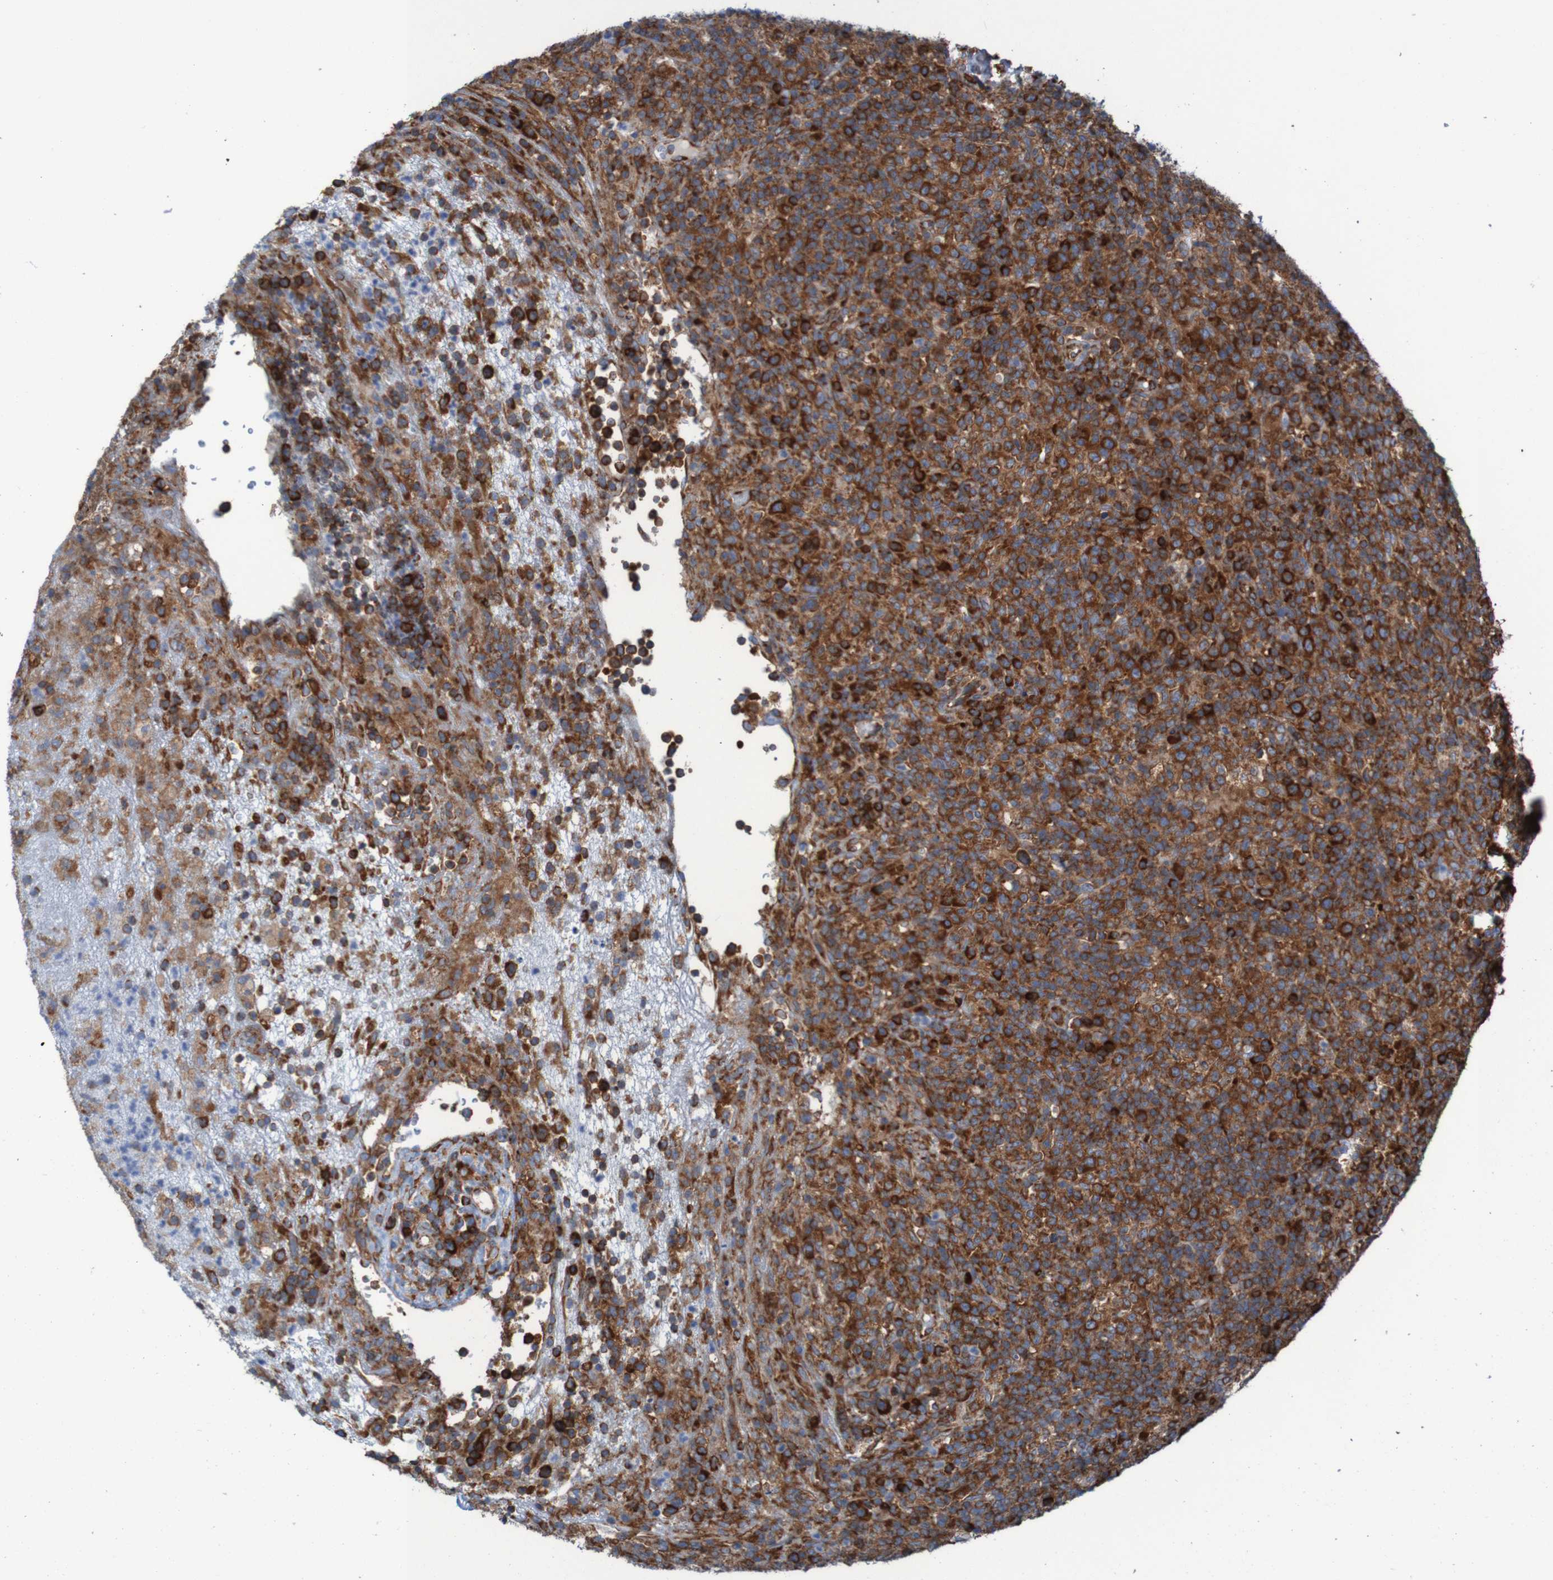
{"staining": {"intensity": "strong", "quantity": ">75%", "location": "cytoplasmic/membranous"}, "tissue": "lymphoma", "cell_type": "Tumor cells", "image_type": "cancer", "snomed": [{"axis": "morphology", "description": "Malignant lymphoma, non-Hodgkin's type, High grade"}, {"axis": "topography", "description": "Lymph node"}], "caption": "Lymphoma stained with IHC reveals strong cytoplasmic/membranous staining in about >75% of tumor cells.", "gene": "RPL10", "patient": {"sex": "female", "age": 76}}